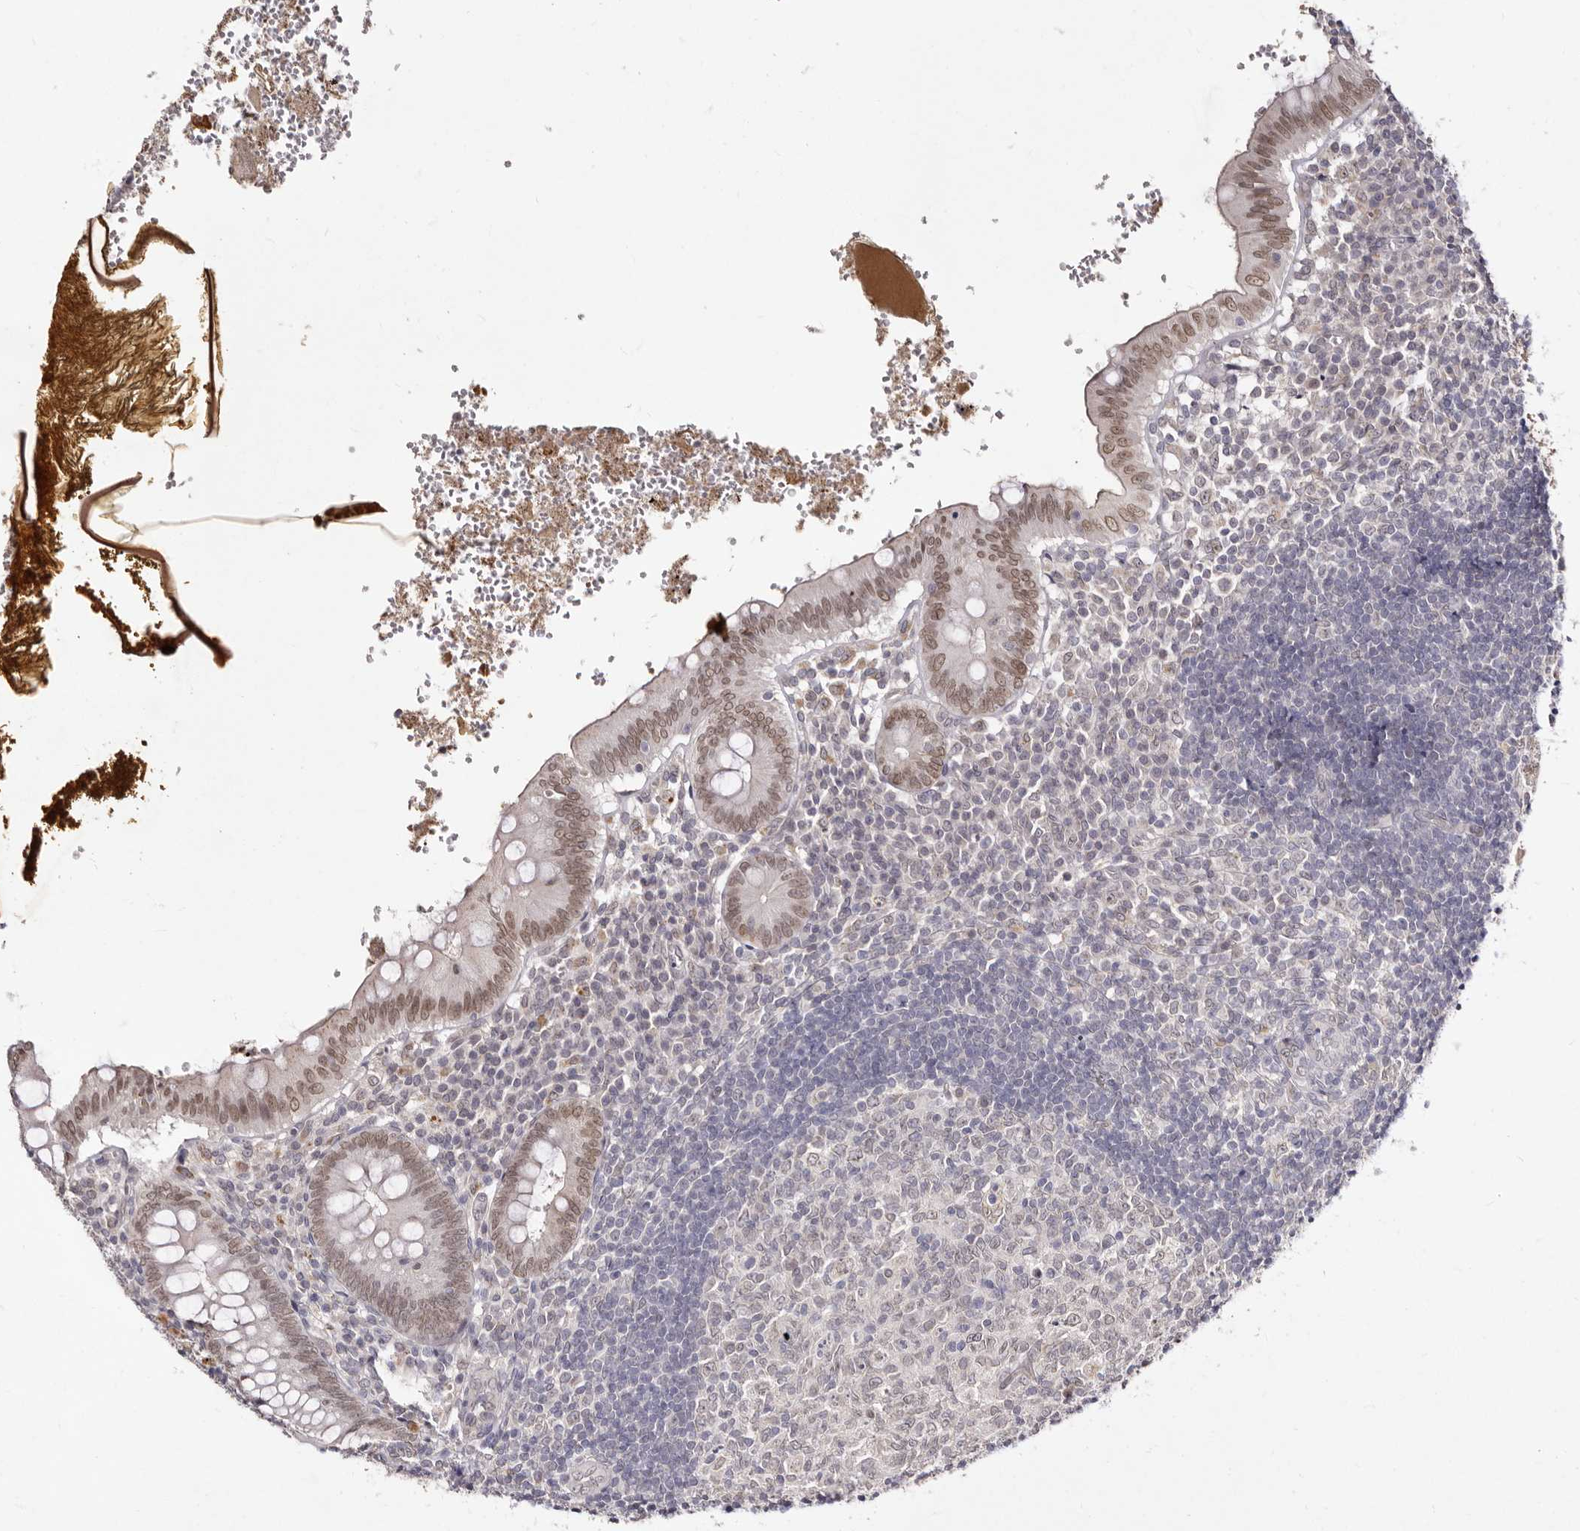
{"staining": {"intensity": "moderate", "quantity": "<25%", "location": "nuclear"}, "tissue": "appendix", "cell_type": "Glandular cells", "image_type": "normal", "snomed": [{"axis": "morphology", "description": "Normal tissue, NOS"}, {"axis": "topography", "description": "Appendix"}], "caption": "High-magnification brightfield microscopy of benign appendix stained with DAB (3,3'-diaminobenzidine) (brown) and counterstained with hematoxylin (blue). glandular cells exhibit moderate nuclear expression is present in about<25% of cells.", "gene": "LCORL", "patient": {"sex": "male", "age": 8}}